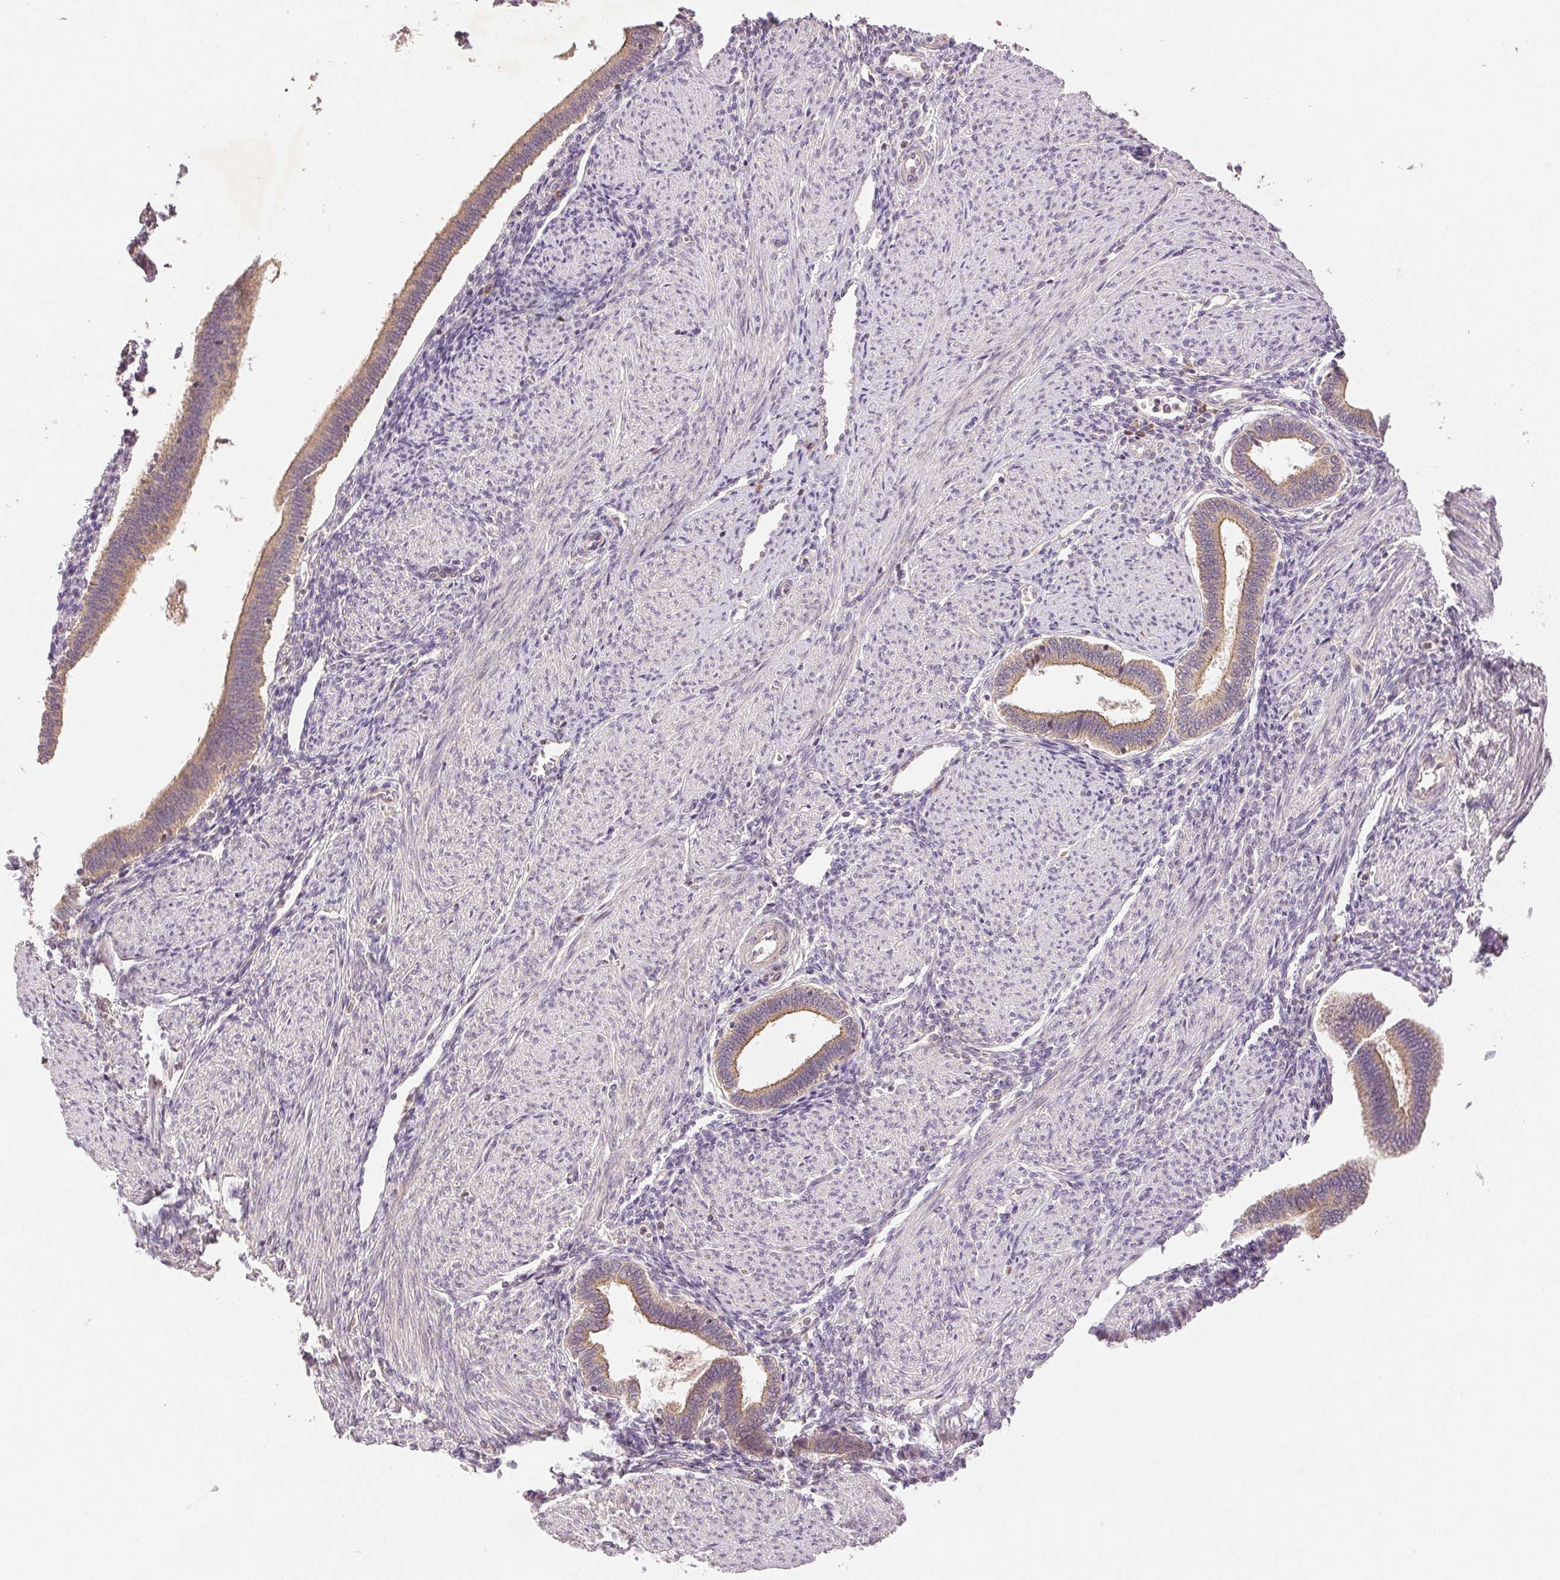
{"staining": {"intensity": "negative", "quantity": "none", "location": "none"}, "tissue": "endometrium", "cell_type": "Cells in endometrial stroma", "image_type": "normal", "snomed": [{"axis": "morphology", "description": "Normal tissue, NOS"}, {"axis": "topography", "description": "Endometrium"}], "caption": "DAB immunohistochemical staining of unremarkable human endometrium displays no significant positivity in cells in endometrial stroma.", "gene": "YIF1B", "patient": {"sex": "female", "age": 42}}